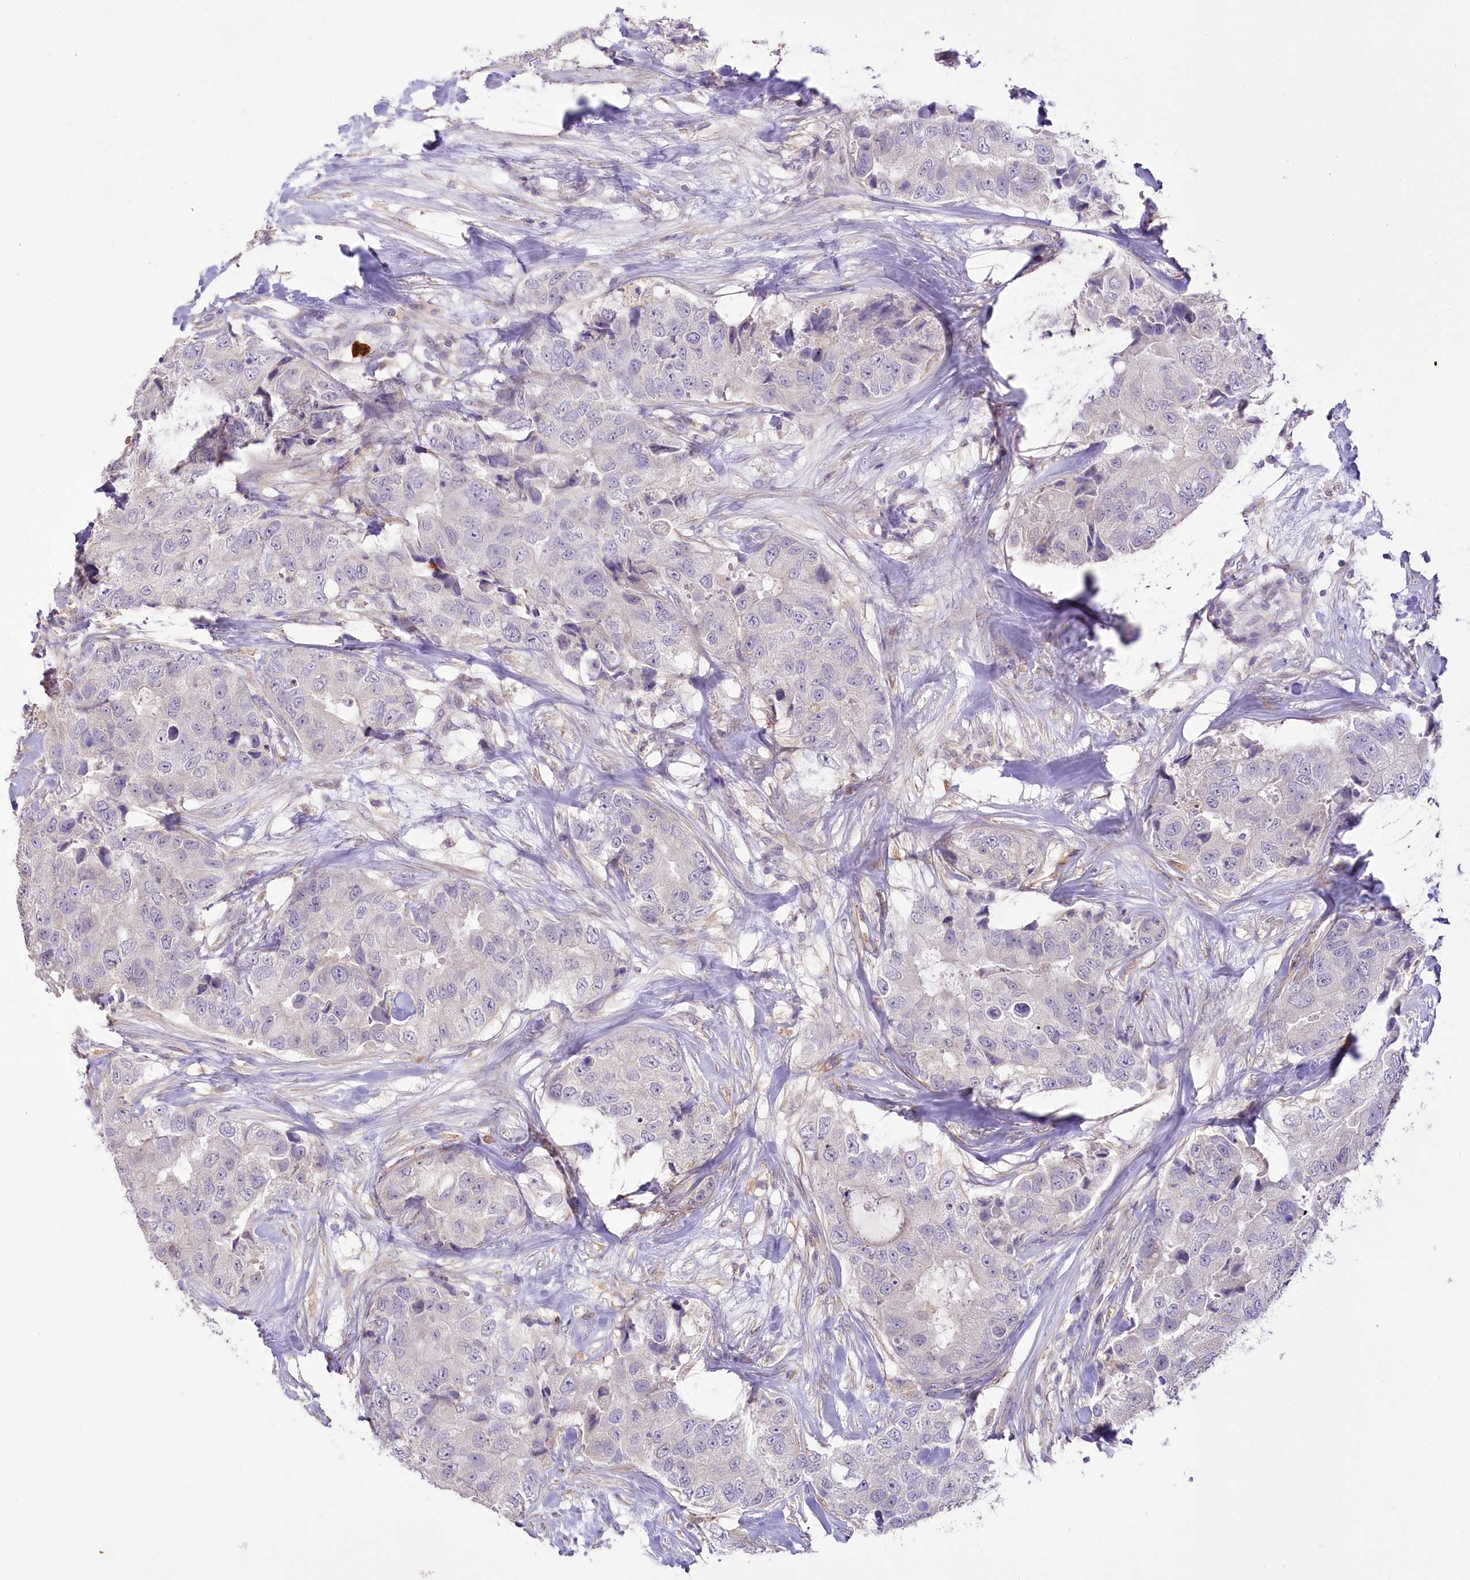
{"staining": {"intensity": "negative", "quantity": "none", "location": "none"}, "tissue": "breast cancer", "cell_type": "Tumor cells", "image_type": "cancer", "snomed": [{"axis": "morphology", "description": "Duct carcinoma"}, {"axis": "topography", "description": "Breast"}], "caption": "Tumor cells show no significant protein staining in invasive ductal carcinoma (breast).", "gene": "DPYD", "patient": {"sex": "female", "age": 62}}